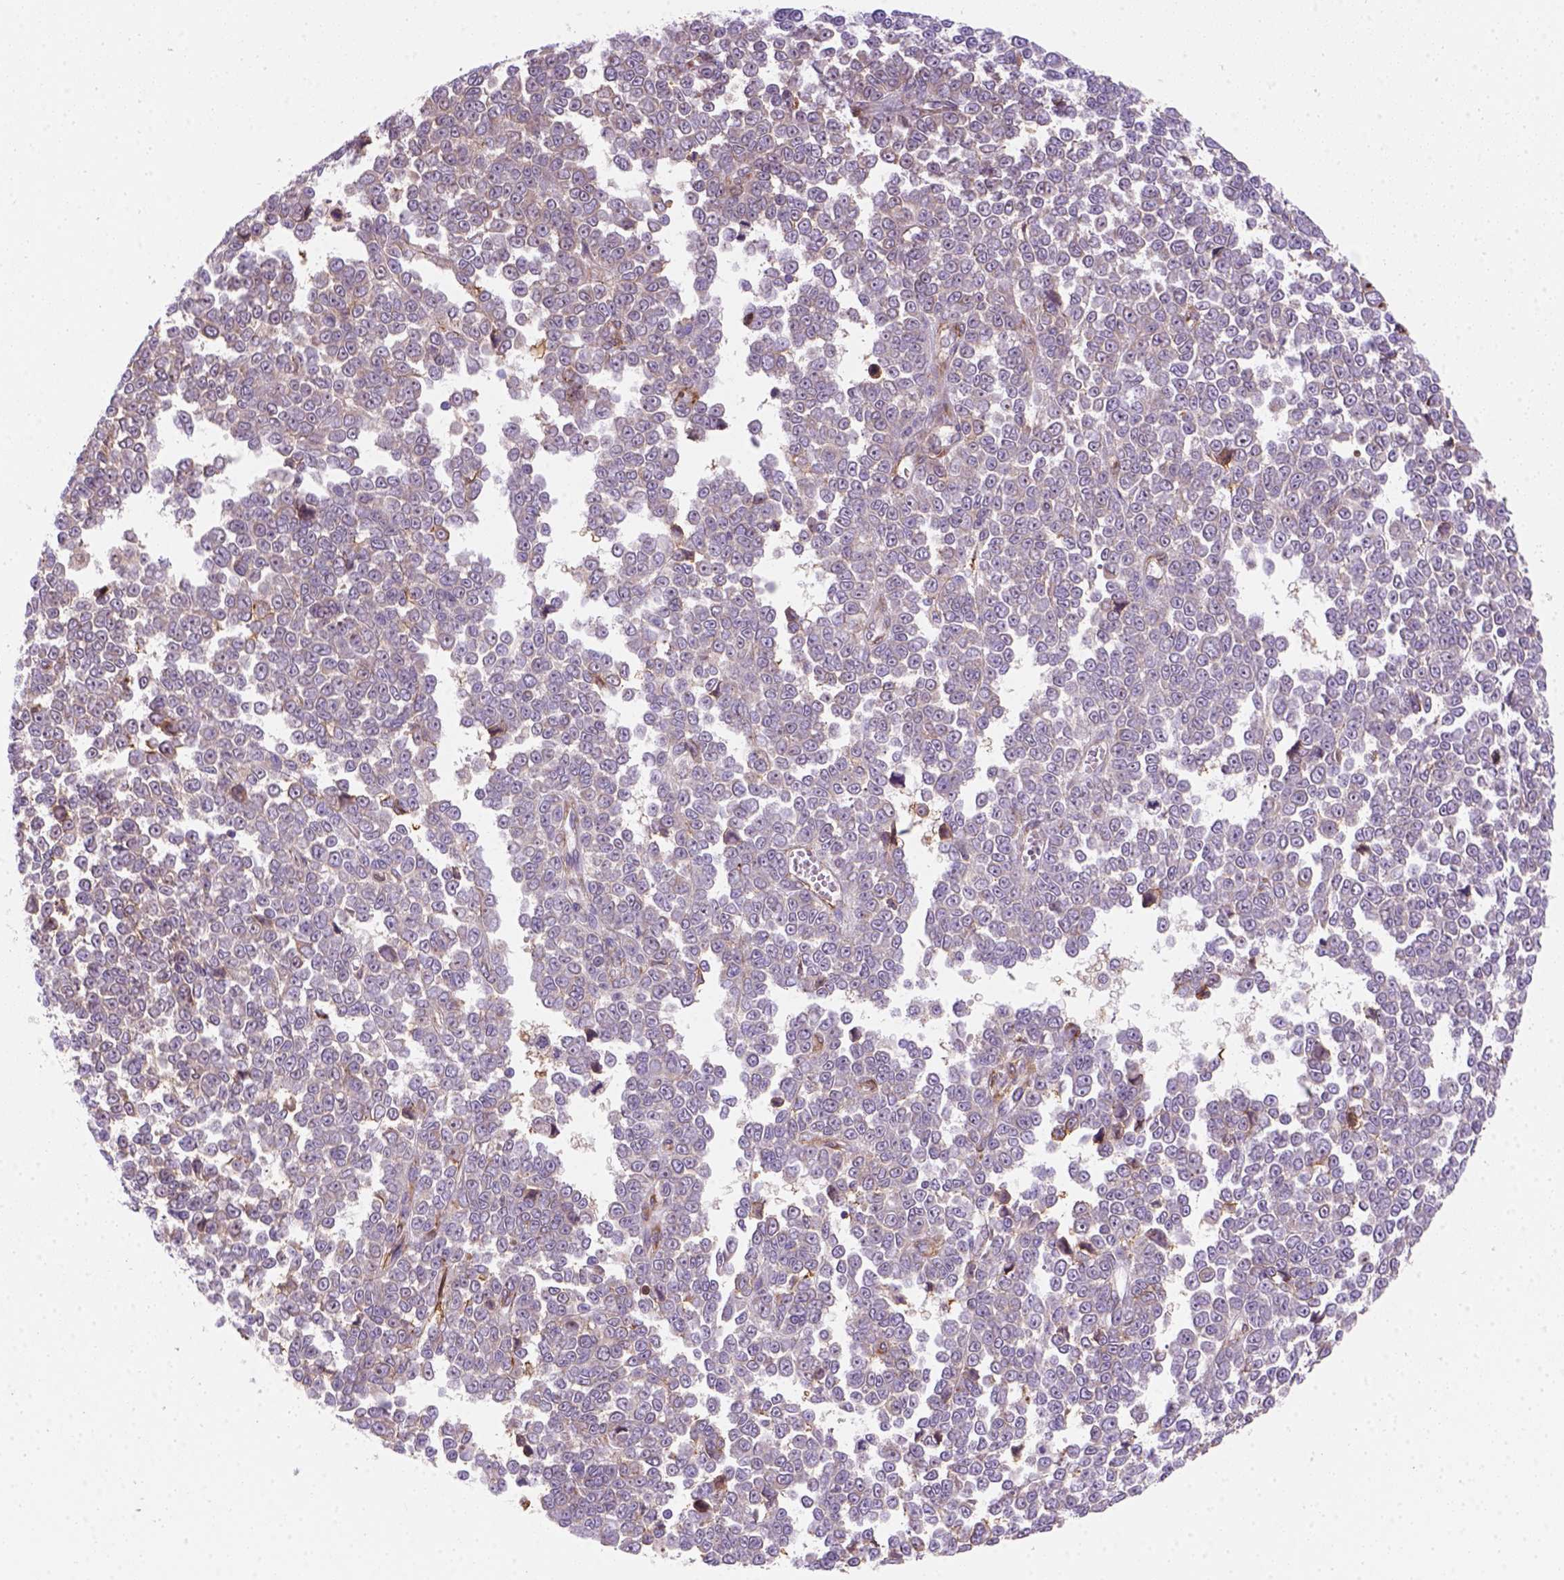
{"staining": {"intensity": "weak", "quantity": "25%-75%", "location": "cytoplasmic/membranous"}, "tissue": "melanoma", "cell_type": "Tumor cells", "image_type": "cancer", "snomed": [{"axis": "morphology", "description": "Malignant melanoma, NOS"}, {"axis": "topography", "description": "Skin"}], "caption": "Human melanoma stained for a protein (brown) reveals weak cytoplasmic/membranous positive expression in about 25%-75% of tumor cells.", "gene": "GPRC5D", "patient": {"sex": "female", "age": 95}}